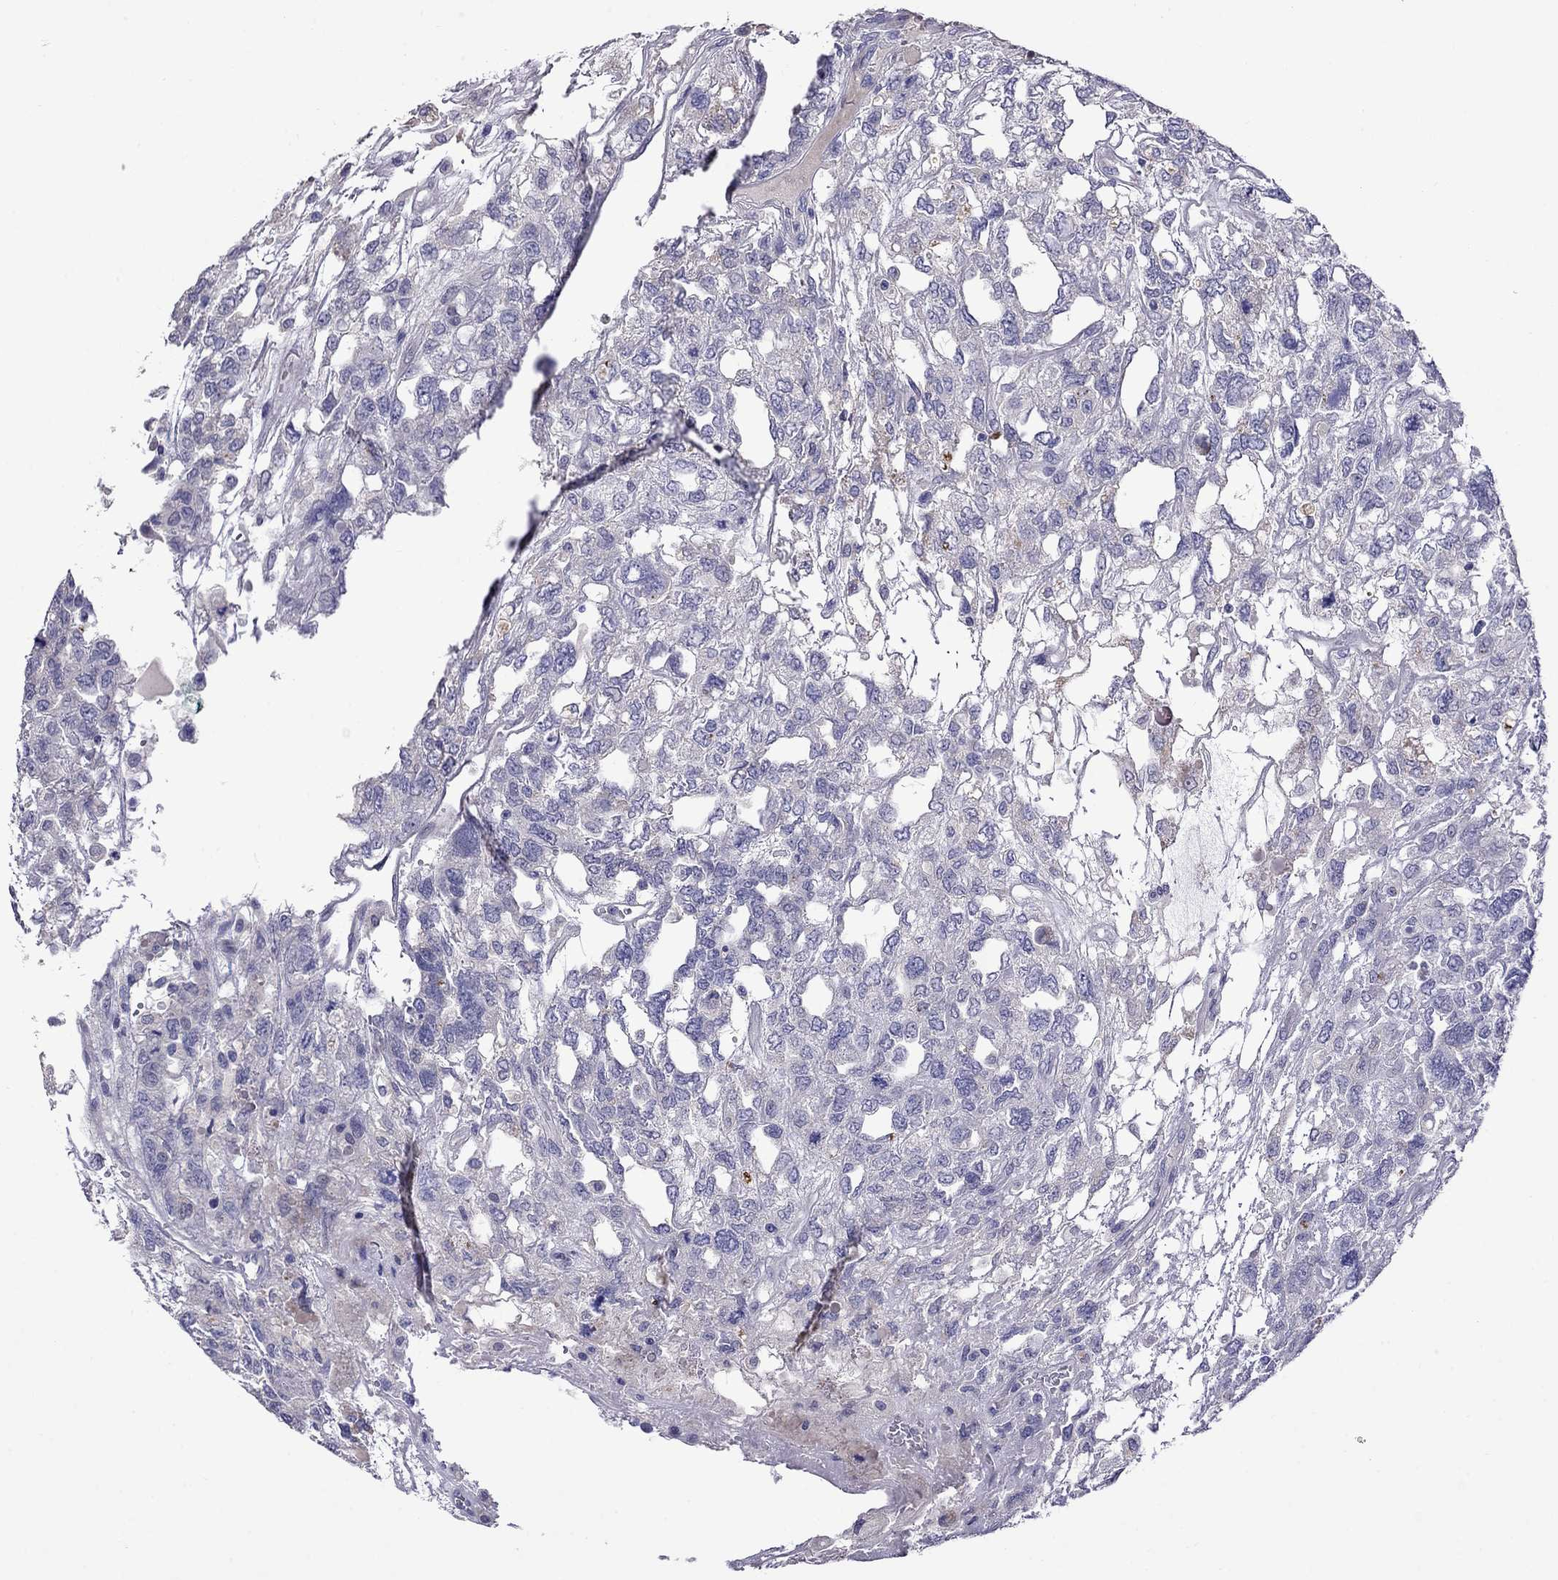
{"staining": {"intensity": "weak", "quantity": "<25%", "location": "cytoplasmic/membranous"}, "tissue": "testis cancer", "cell_type": "Tumor cells", "image_type": "cancer", "snomed": [{"axis": "morphology", "description": "Seminoma, NOS"}, {"axis": "topography", "description": "Testis"}], "caption": "A photomicrograph of human testis cancer is negative for staining in tumor cells. (DAB (3,3'-diaminobenzidine) immunohistochemistry, high magnification).", "gene": "STAR", "patient": {"sex": "male", "age": 52}}